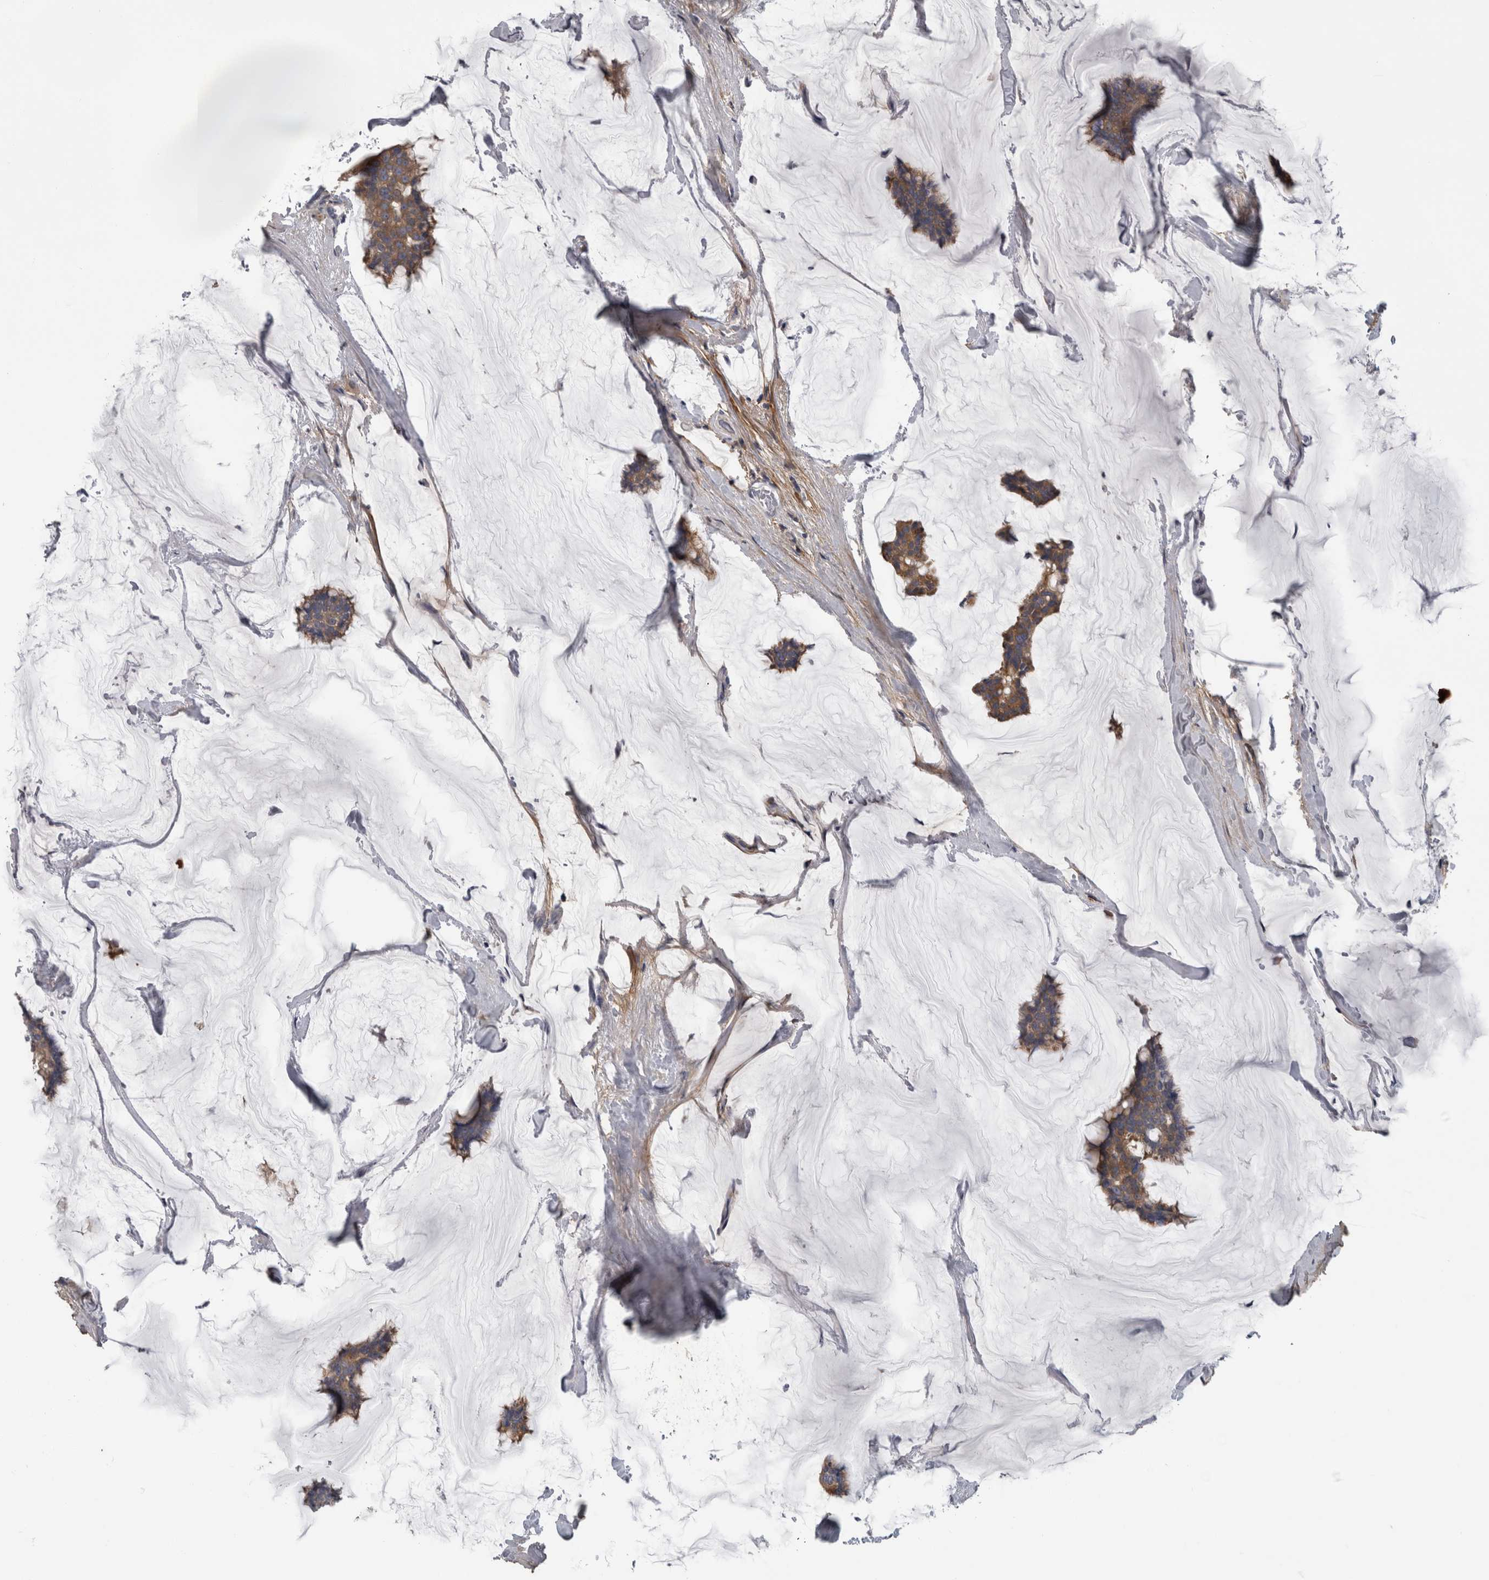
{"staining": {"intensity": "moderate", "quantity": ">75%", "location": "cytoplasmic/membranous"}, "tissue": "breast cancer", "cell_type": "Tumor cells", "image_type": "cancer", "snomed": [{"axis": "morphology", "description": "Duct carcinoma"}, {"axis": "topography", "description": "Breast"}], "caption": "The image demonstrates immunohistochemical staining of breast cancer. There is moderate cytoplasmic/membranous positivity is appreciated in about >75% of tumor cells. (DAB IHC, brown staining for protein, blue staining for nuclei).", "gene": "EFEMP2", "patient": {"sex": "female", "age": 93}}